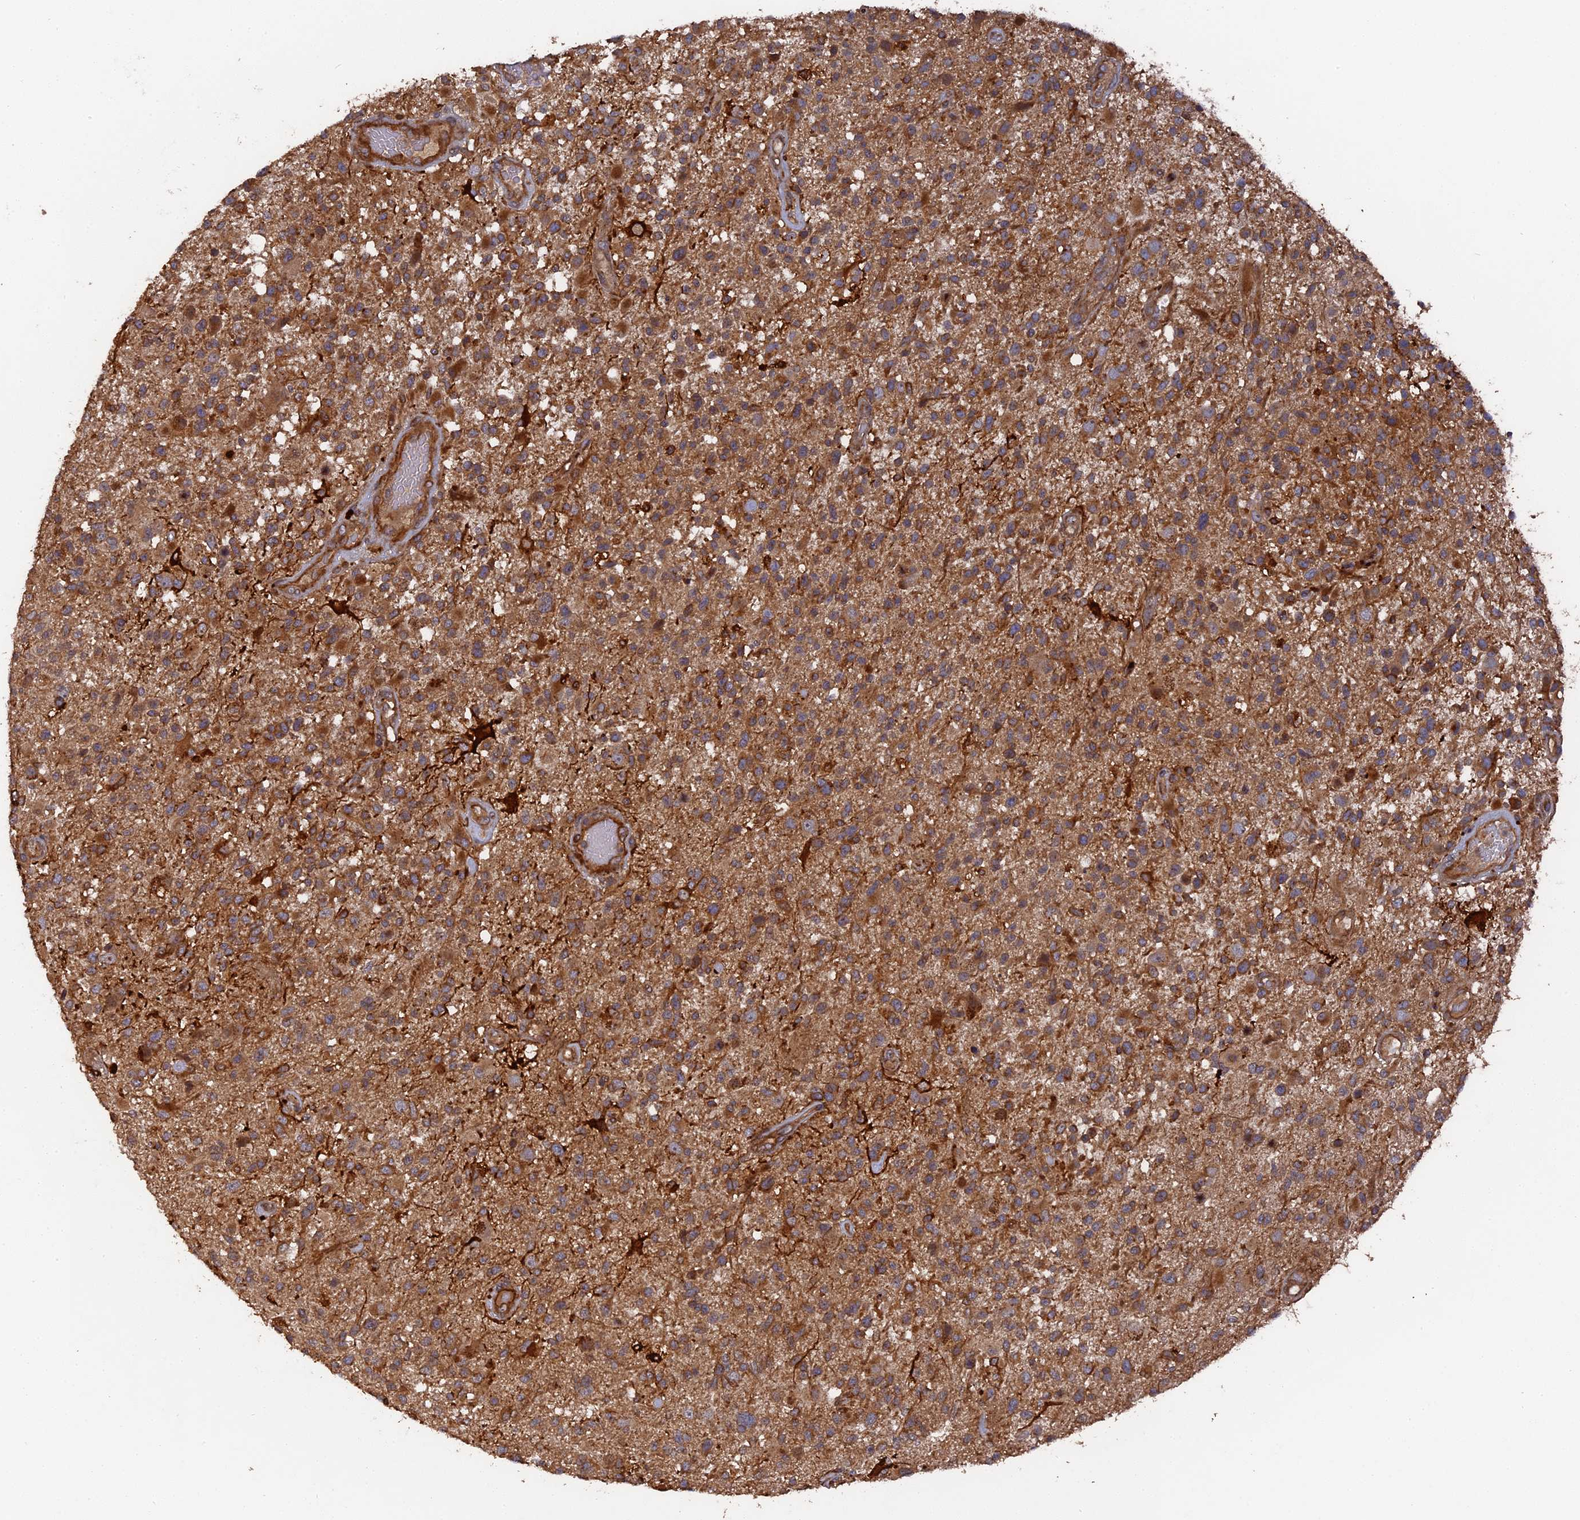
{"staining": {"intensity": "moderate", "quantity": ">75%", "location": "cytoplasmic/membranous"}, "tissue": "glioma", "cell_type": "Tumor cells", "image_type": "cancer", "snomed": [{"axis": "morphology", "description": "Glioma, malignant, High grade"}, {"axis": "morphology", "description": "Glioblastoma, NOS"}, {"axis": "topography", "description": "Brain"}], "caption": "Protein staining of glioma tissue displays moderate cytoplasmic/membranous positivity in about >75% of tumor cells.", "gene": "DEF8", "patient": {"sex": "male", "age": 60}}